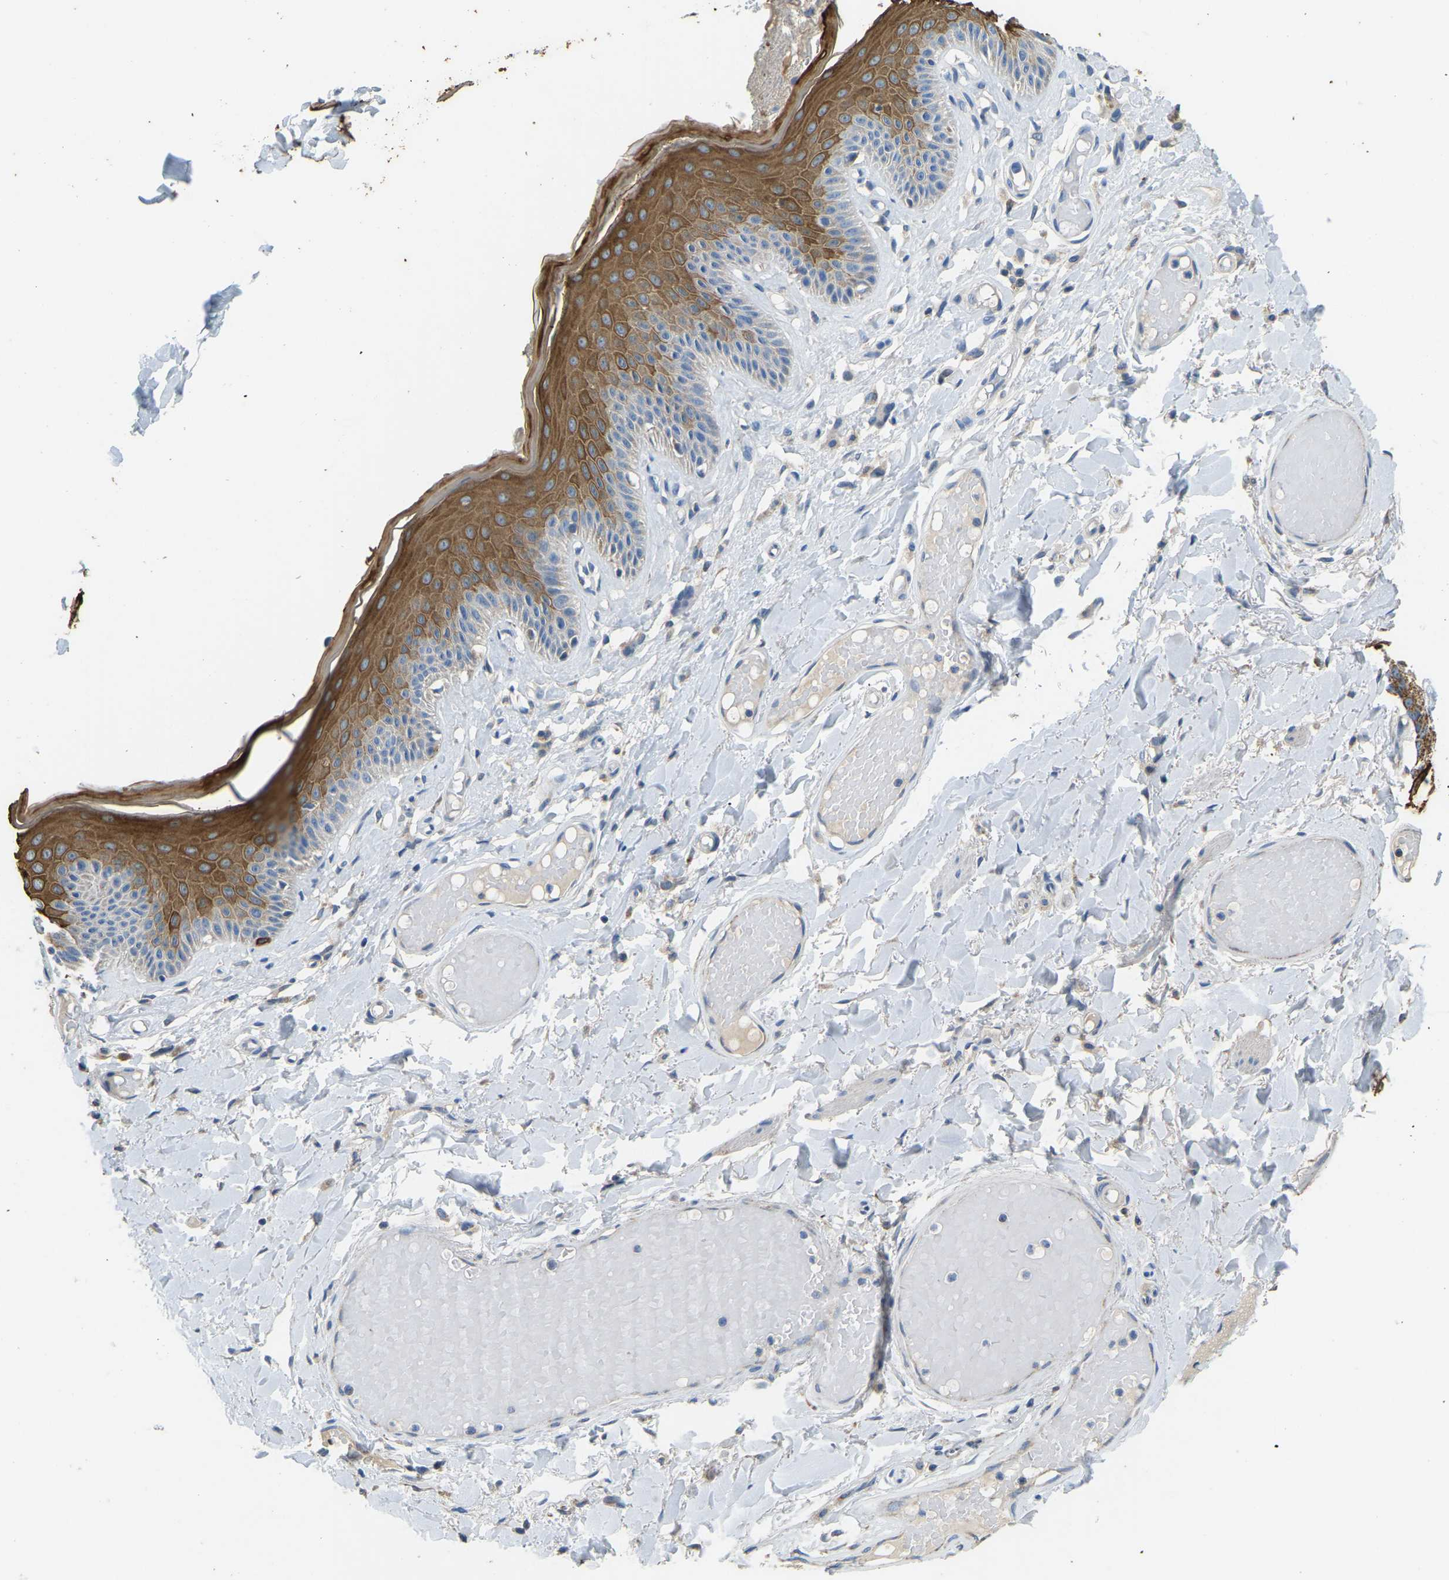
{"staining": {"intensity": "strong", "quantity": ">75%", "location": "cytoplasmic/membranous"}, "tissue": "skin", "cell_type": "Epidermal cells", "image_type": "normal", "snomed": [{"axis": "morphology", "description": "Normal tissue, NOS"}, {"axis": "topography", "description": "Vulva"}], "caption": "Immunohistochemical staining of unremarkable human skin demonstrates strong cytoplasmic/membranous protein expression in approximately >75% of epidermal cells. The protein of interest is shown in brown color, while the nuclei are stained blue.", "gene": "ZNF200", "patient": {"sex": "female", "age": 73}}